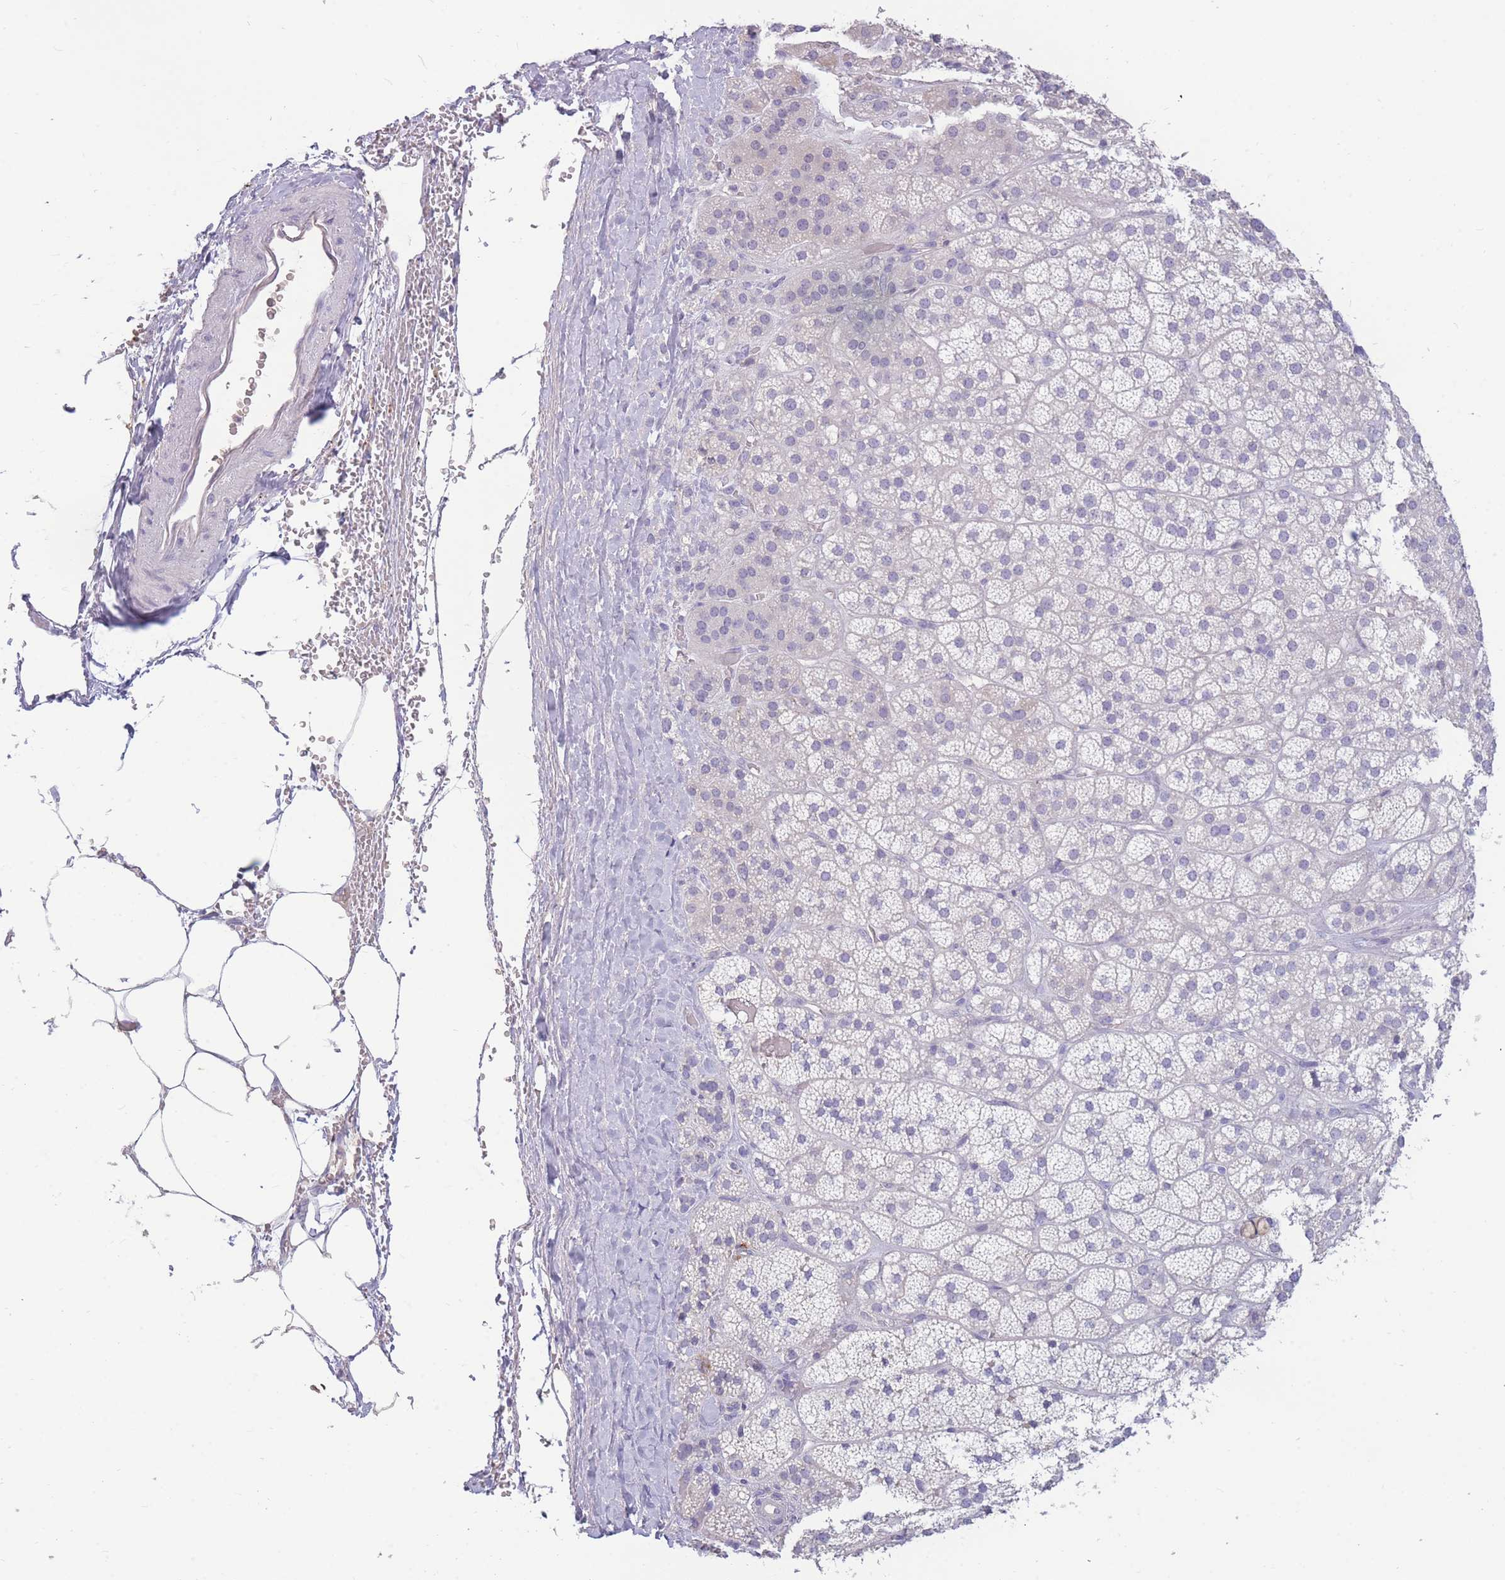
{"staining": {"intensity": "negative", "quantity": "none", "location": "none"}, "tissue": "adrenal gland", "cell_type": "Glandular cells", "image_type": "normal", "snomed": [{"axis": "morphology", "description": "Normal tissue, NOS"}, {"axis": "topography", "description": "Adrenal gland"}], "caption": "Glandular cells show no significant expression in unremarkable adrenal gland.", "gene": "TPSD1", "patient": {"sex": "female", "age": 70}}